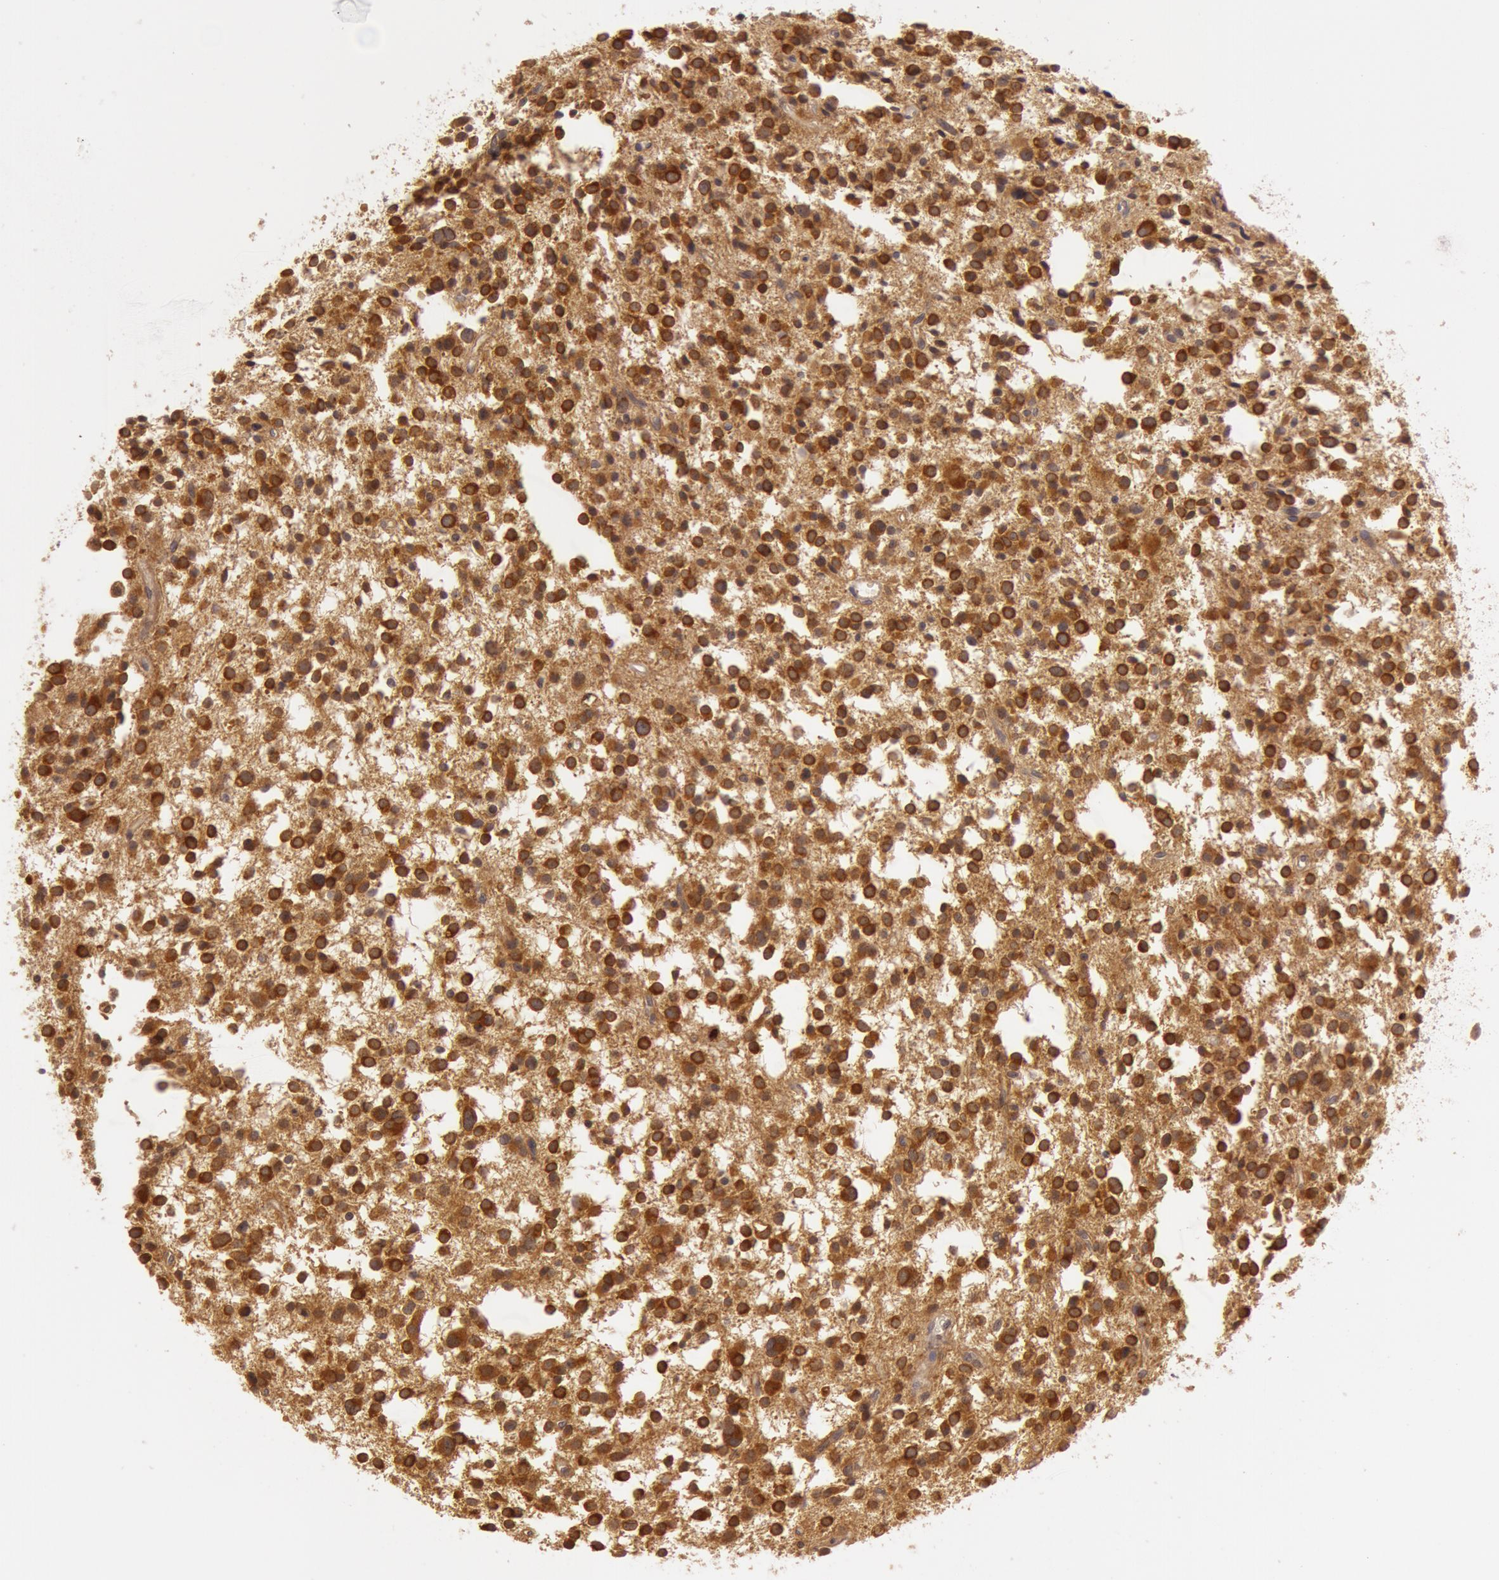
{"staining": {"intensity": "moderate", "quantity": ">75%", "location": "cytoplasmic/membranous"}, "tissue": "glioma", "cell_type": "Tumor cells", "image_type": "cancer", "snomed": [{"axis": "morphology", "description": "Glioma, malignant, Low grade"}, {"axis": "topography", "description": "Brain"}], "caption": "A micrograph showing moderate cytoplasmic/membranous staining in about >75% of tumor cells in glioma, as visualized by brown immunohistochemical staining.", "gene": "ATG2B", "patient": {"sex": "female", "age": 36}}